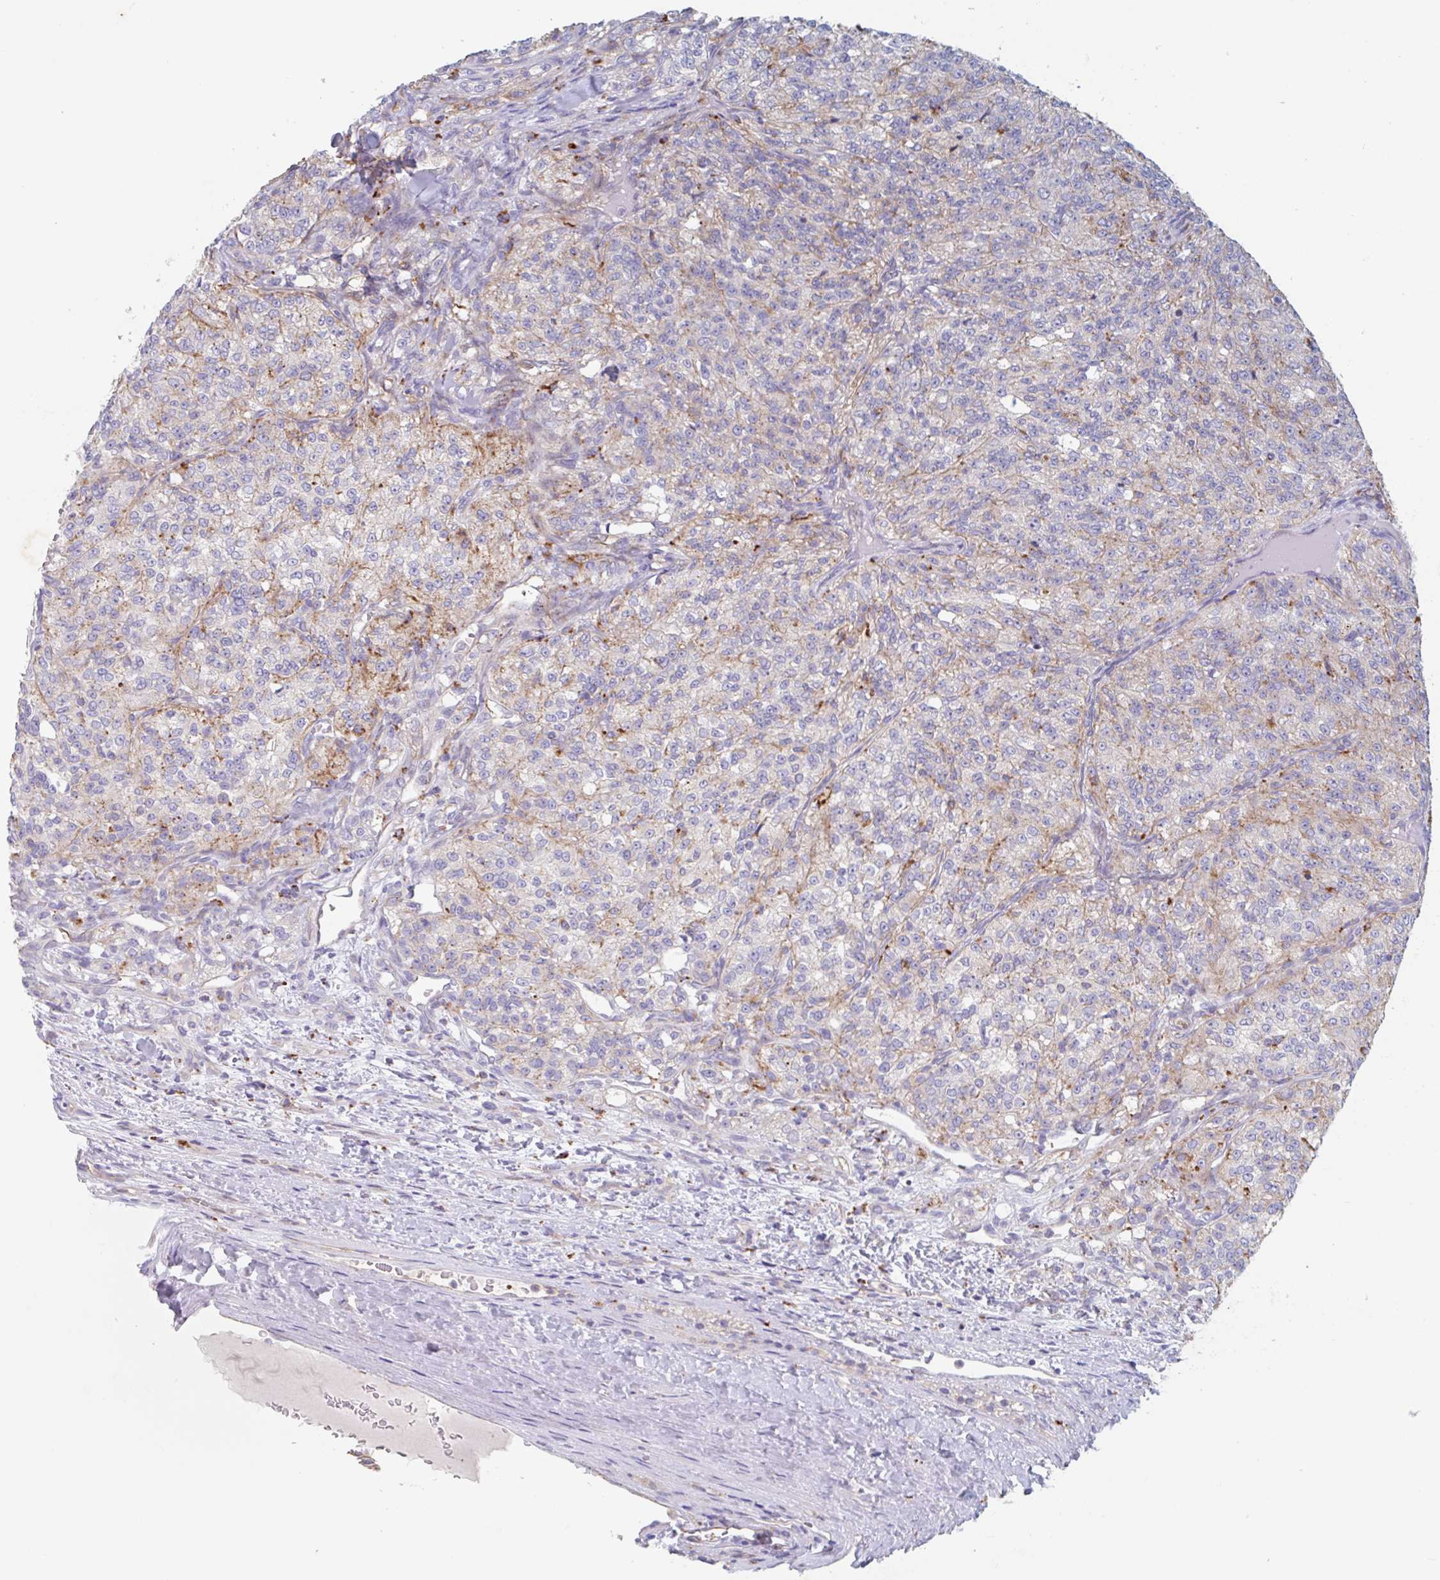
{"staining": {"intensity": "moderate", "quantity": "<25%", "location": "cytoplasmic/membranous"}, "tissue": "renal cancer", "cell_type": "Tumor cells", "image_type": "cancer", "snomed": [{"axis": "morphology", "description": "Adenocarcinoma, NOS"}, {"axis": "topography", "description": "Kidney"}], "caption": "An immunohistochemistry (IHC) micrograph of tumor tissue is shown. Protein staining in brown shows moderate cytoplasmic/membranous positivity in renal adenocarcinoma within tumor cells.", "gene": "MANBA", "patient": {"sex": "female", "age": 63}}